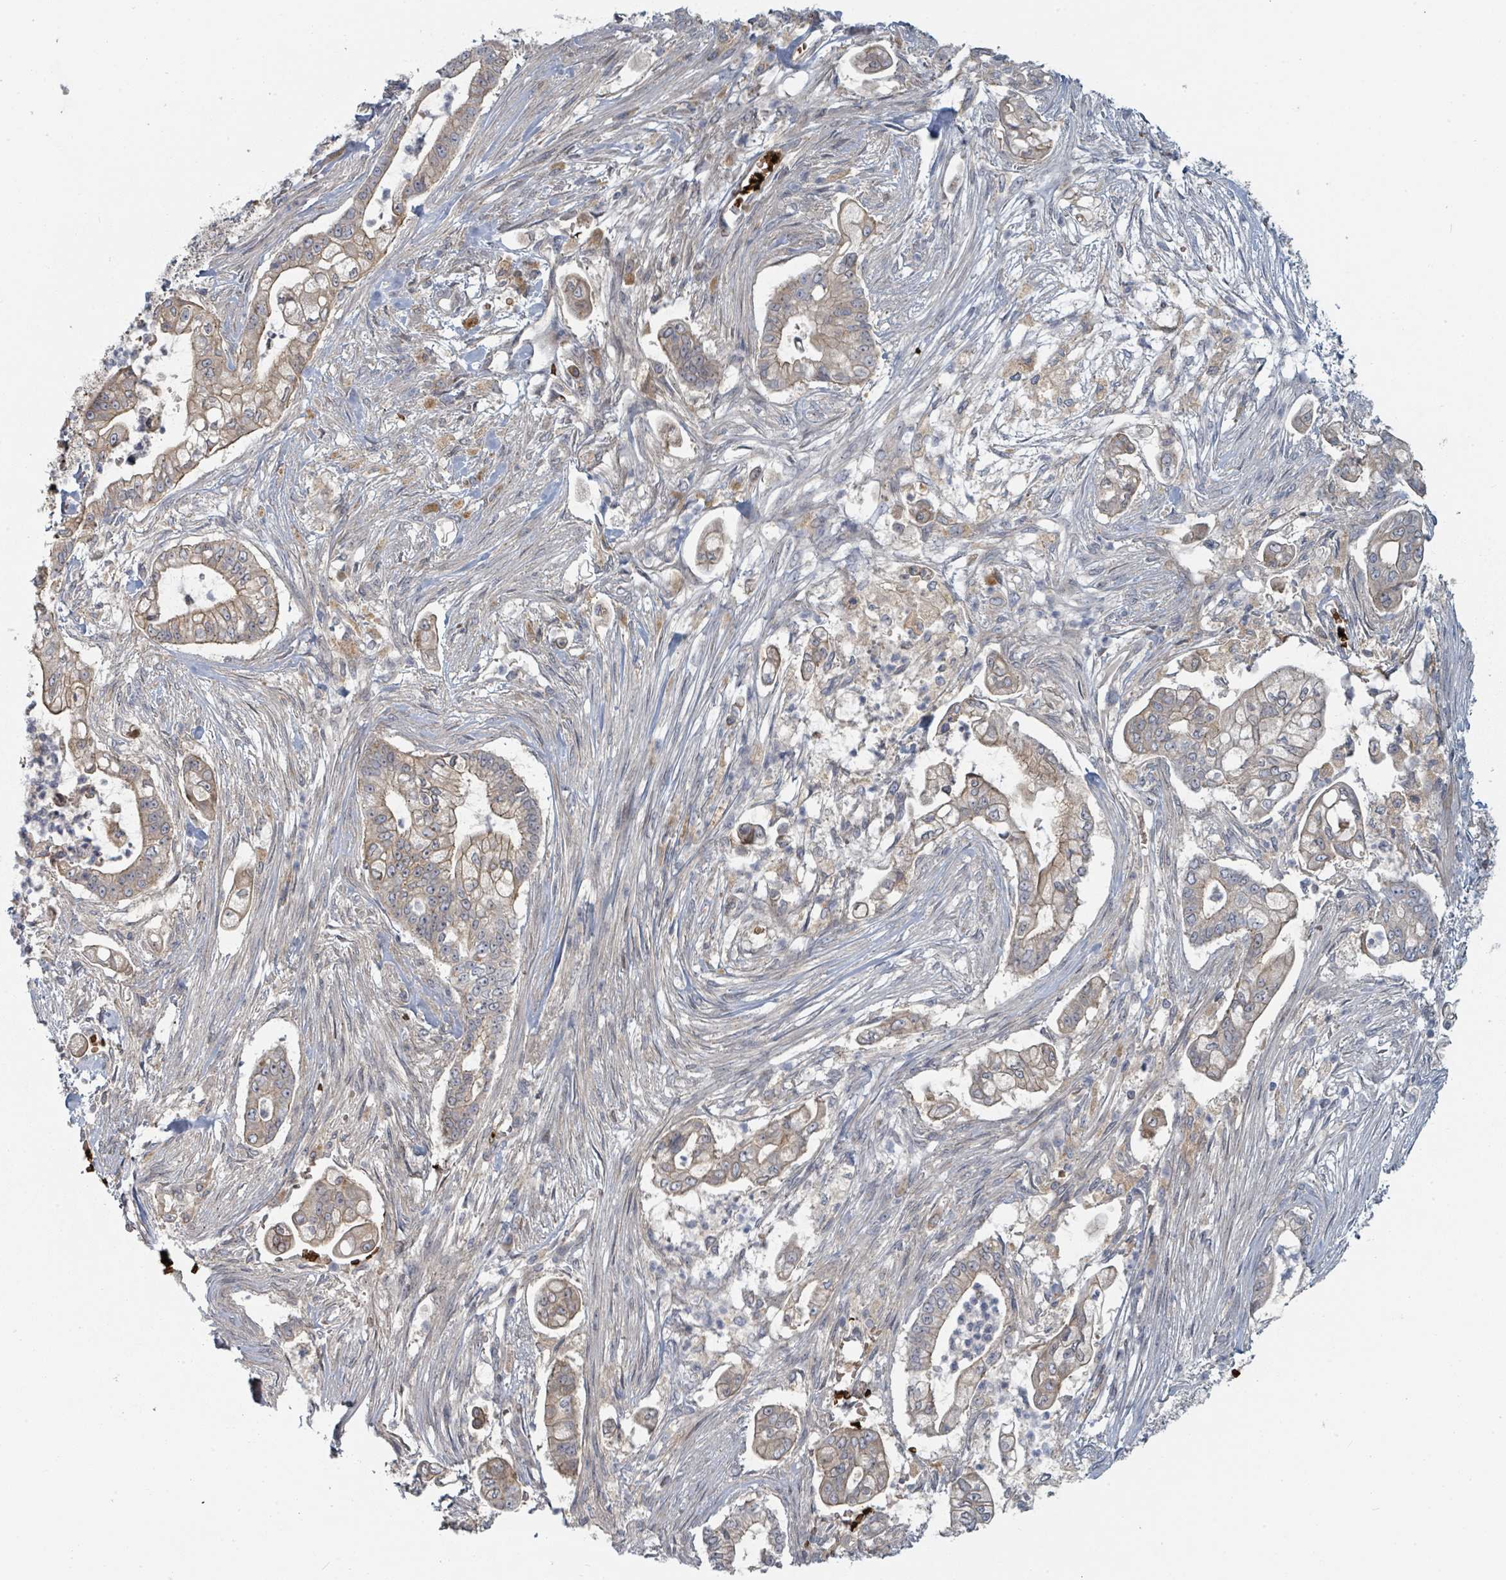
{"staining": {"intensity": "weak", "quantity": "25%-75%", "location": "cytoplasmic/membranous"}, "tissue": "pancreatic cancer", "cell_type": "Tumor cells", "image_type": "cancer", "snomed": [{"axis": "morphology", "description": "Adenocarcinoma, NOS"}, {"axis": "topography", "description": "Pancreas"}], "caption": "Weak cytoplasmic/membranous expression for a protein is present in approximately 25%-75% of tumor cells of pancreatic cancer using immunohistochemistry (IHC).", "gene": "TRPC4AP", "patient": {"sex": "female", "age": 69}}